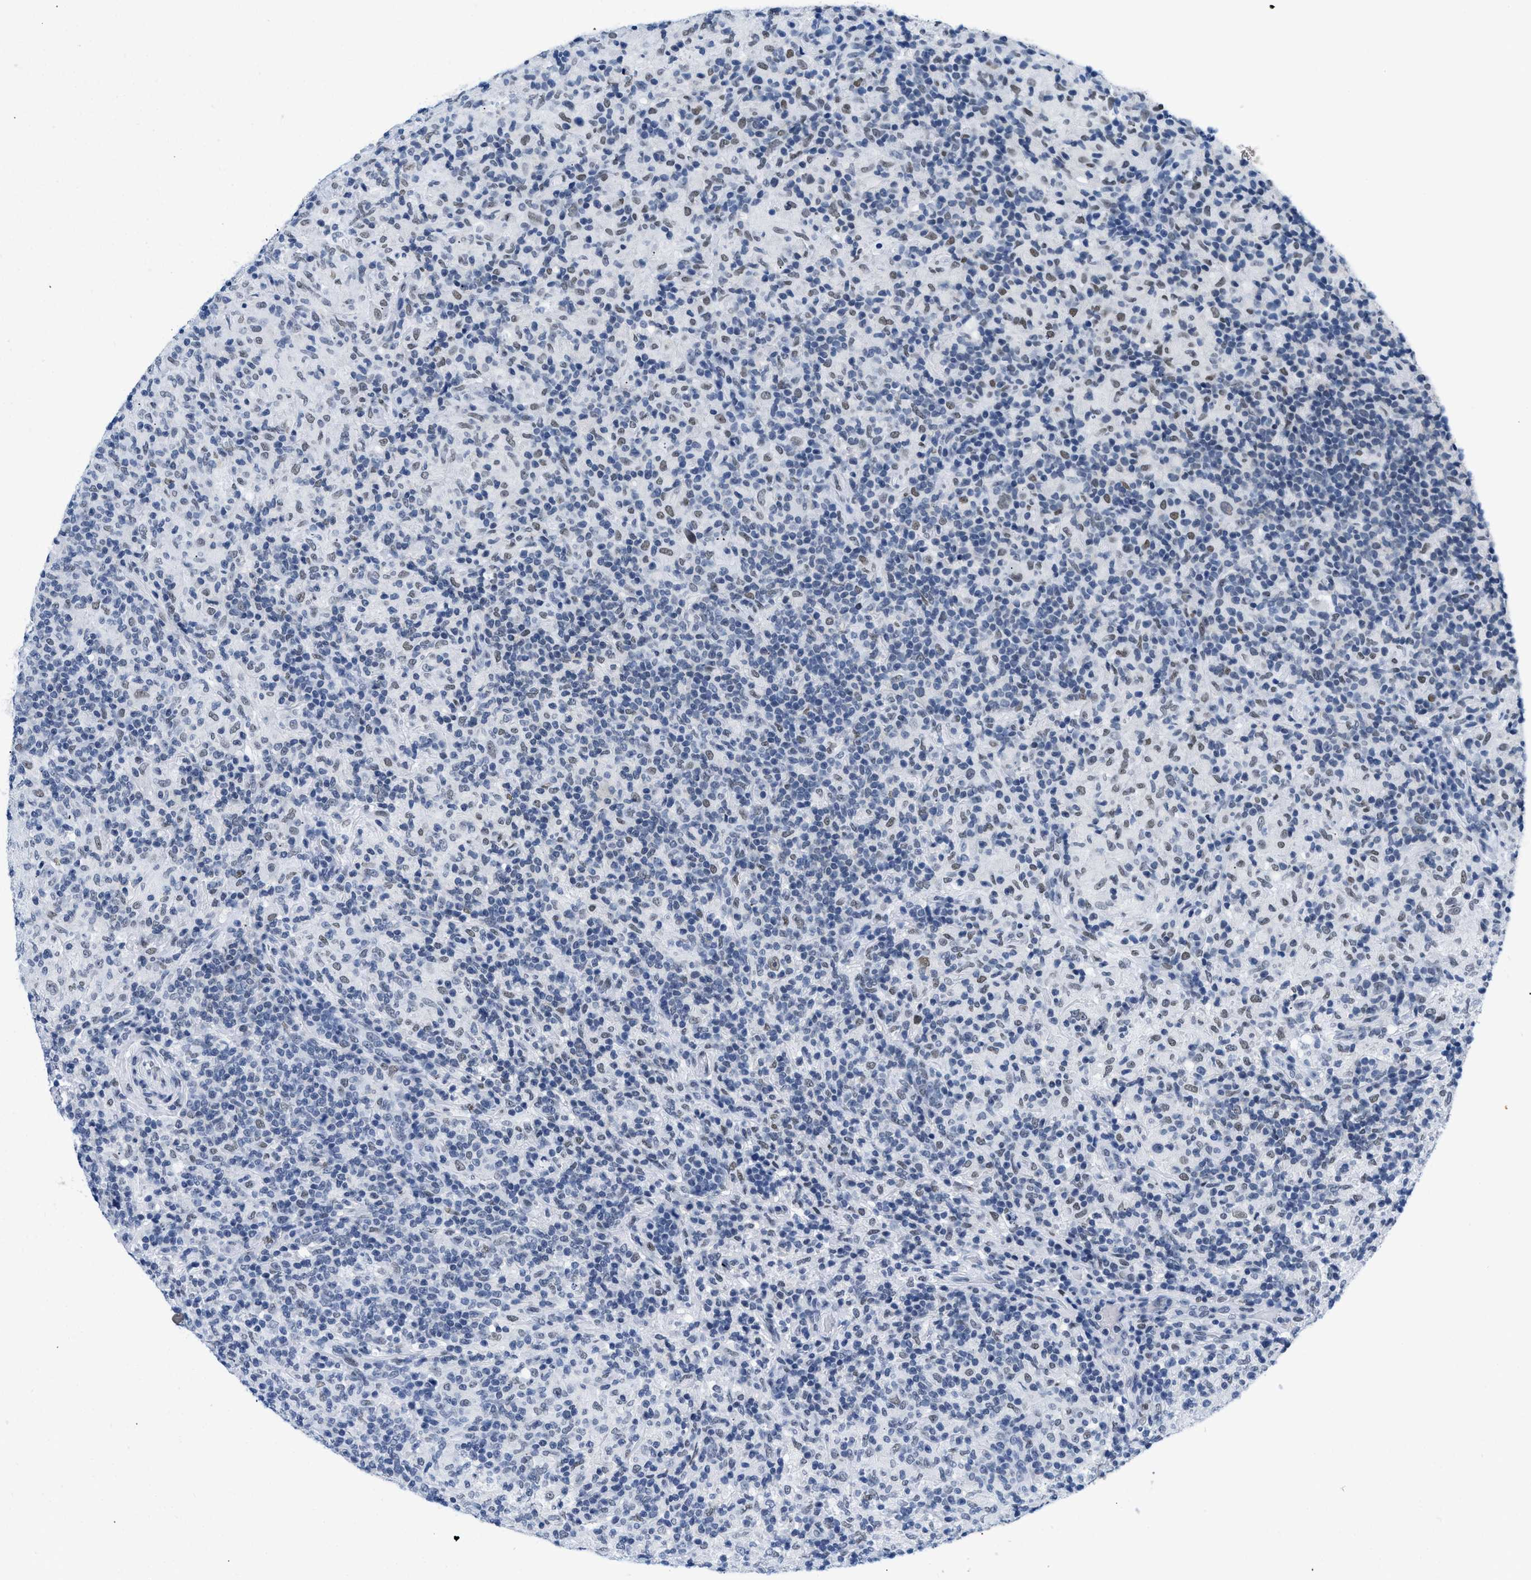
{"staining": {"intensity": "weak", "quantity": "25%-75%", "location": "nuclear"}, "tissue": "lymphoma", "cell_type": "Tumor cells", "image_type": "cancer", "snomed": [{"axis": "morphology", "description": "Hodgkin's disease, NOS"}, {"axis": "topography", "description": "Lymph node"}], "caption": "Protein staining demonstrates weak nuclear staining in approximately 25%-75% of tumor cells in lymphoma. The staining was performed using DAB (3,3'-diaminobenzidine) to visualize the protein expression in brown, while the nuclei were stained in blue with hematoxylin (Magnification: 20x).", "gene": "CTBP1", "patient": {"sex": "male", "age": 70}}